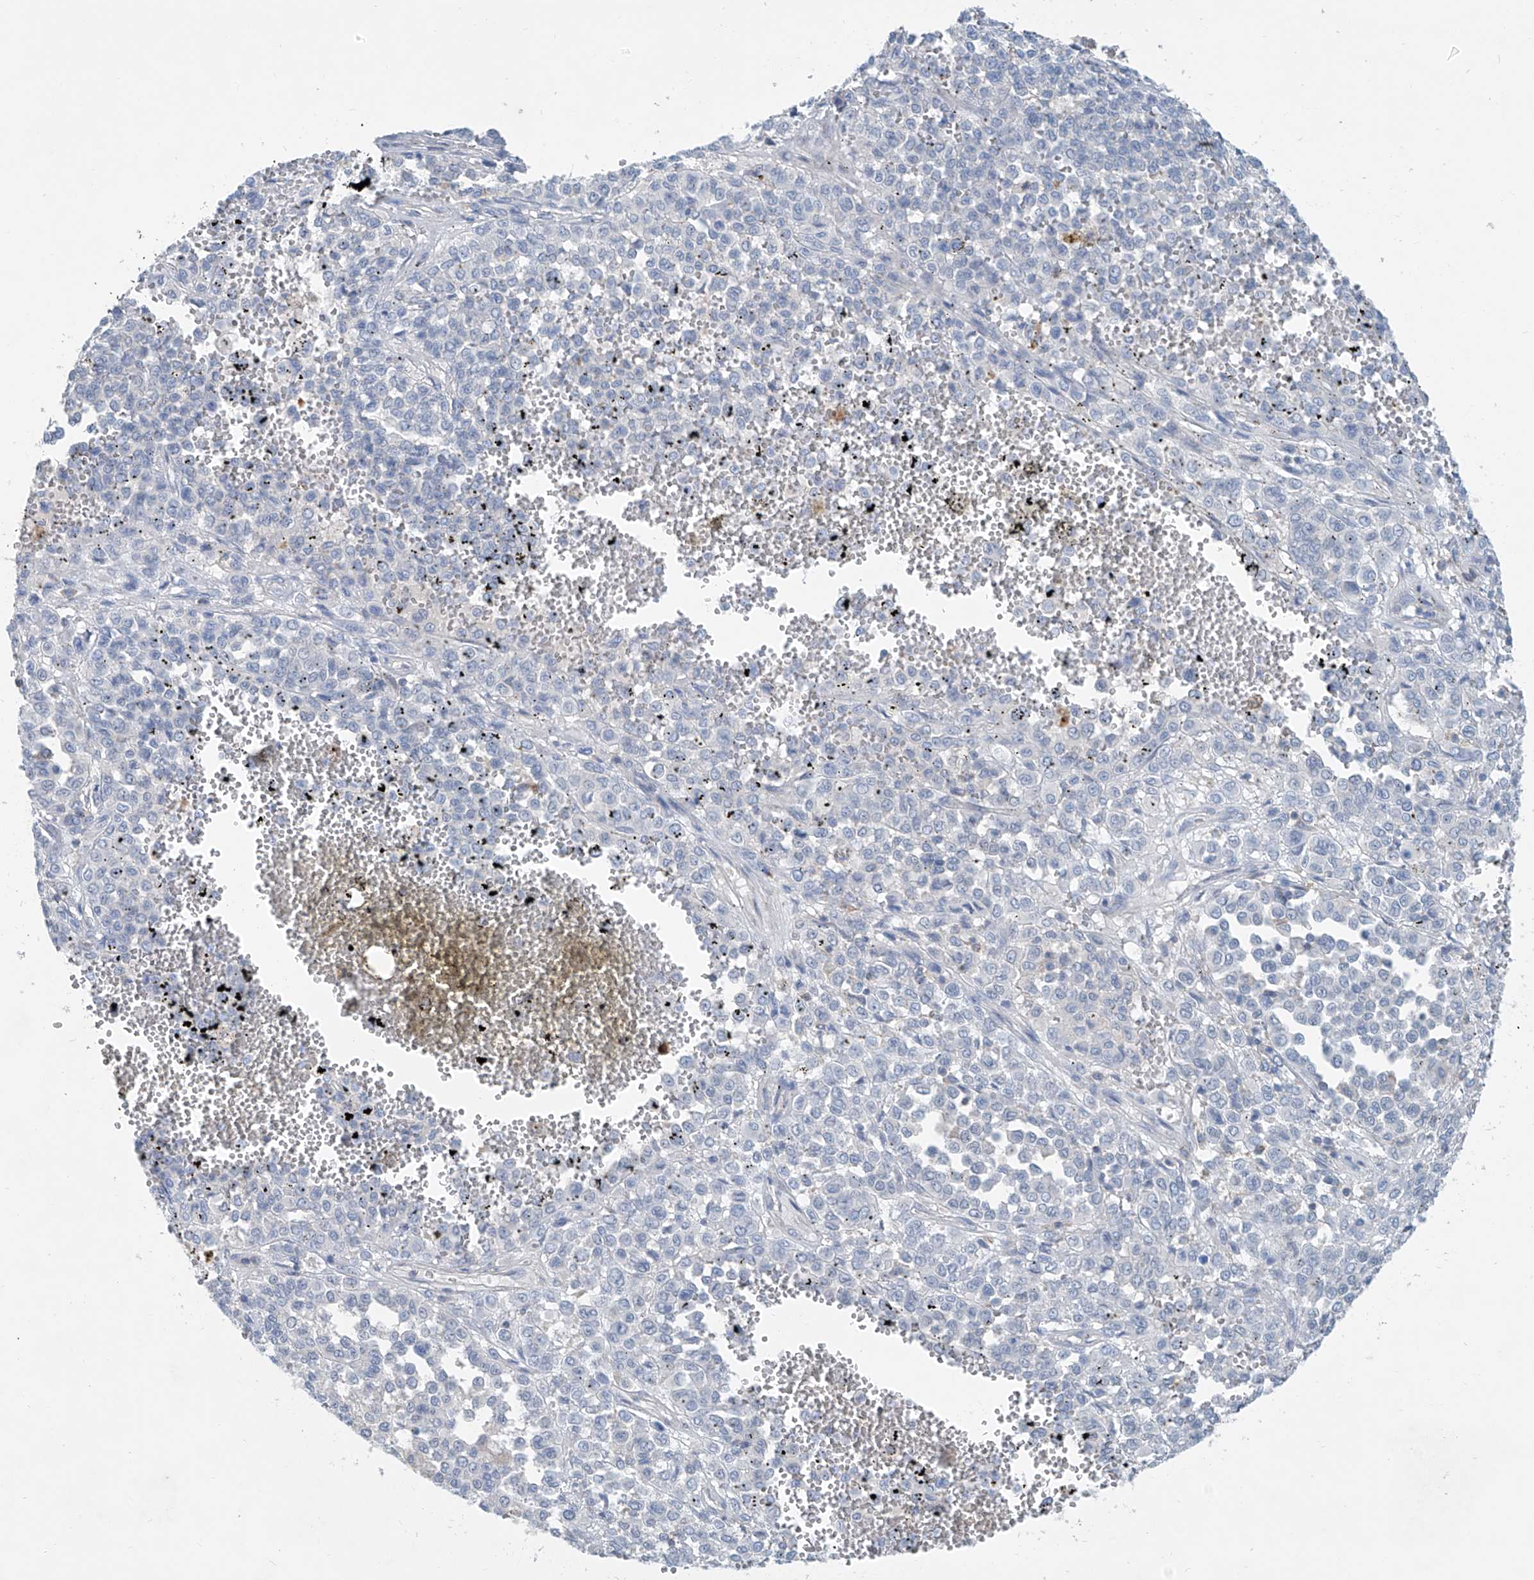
{"staining": {"intensity": "negative", "quantity": "none", "location": "none"}, "tissue": "melanoma", "cell_type": "Tumor cells", "image_type": "cancer", "snomed": [{"axis": "morphology", "description": "Malignant melanoma, Metastatic site"}, {"axis": "topography", "description": "Pancreas"}], "caption": "Tumor cells are negative for protein expression in human melanoma.", "gene": "ANKRD34A", "patient": {"sex": "female", "age": 30}}